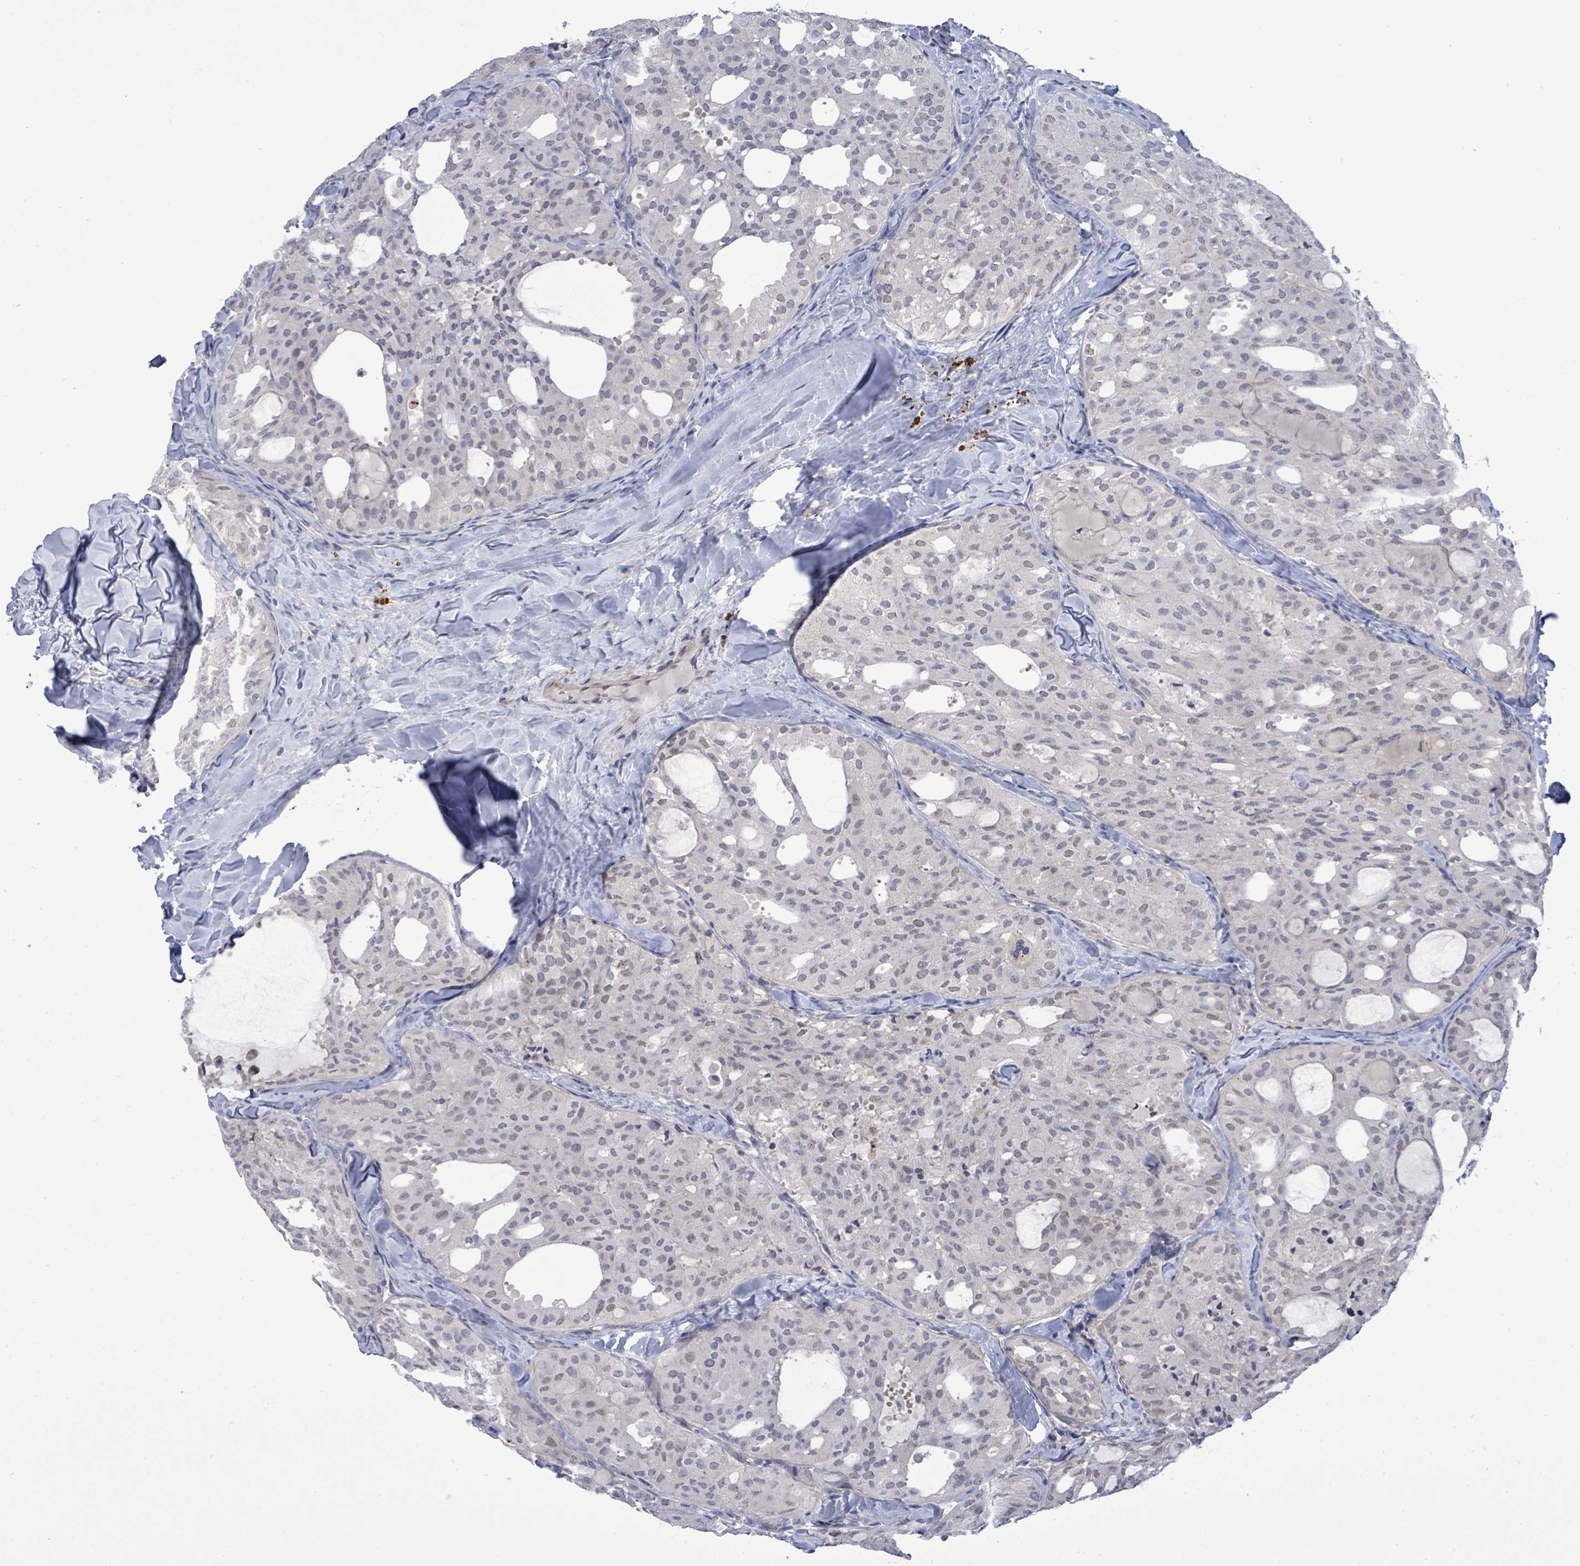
{"staining": {"intensity": "negative", "quantity": "none", "location": "none"}, "tissue": "thyroid cancer", "cell_type": "Tumor cells", "image_type": "cancer", "snomed": [{"axis": "morphology", "description": "Follicular adenoma carcinoma, NOS"}, {"axis": "topography", "description": "Thyroid gland"}], "caption": "Tumor cells are negative for brown protein staining in follicular adenoma carcinoma (thyroid). (DAB (3,3'-diaminobenzidine) immunohistochemistry (IHC) with hematoxylin counter stain).", "gene": "CT45A5", "patient": {"sex": "male", "age": 75}}